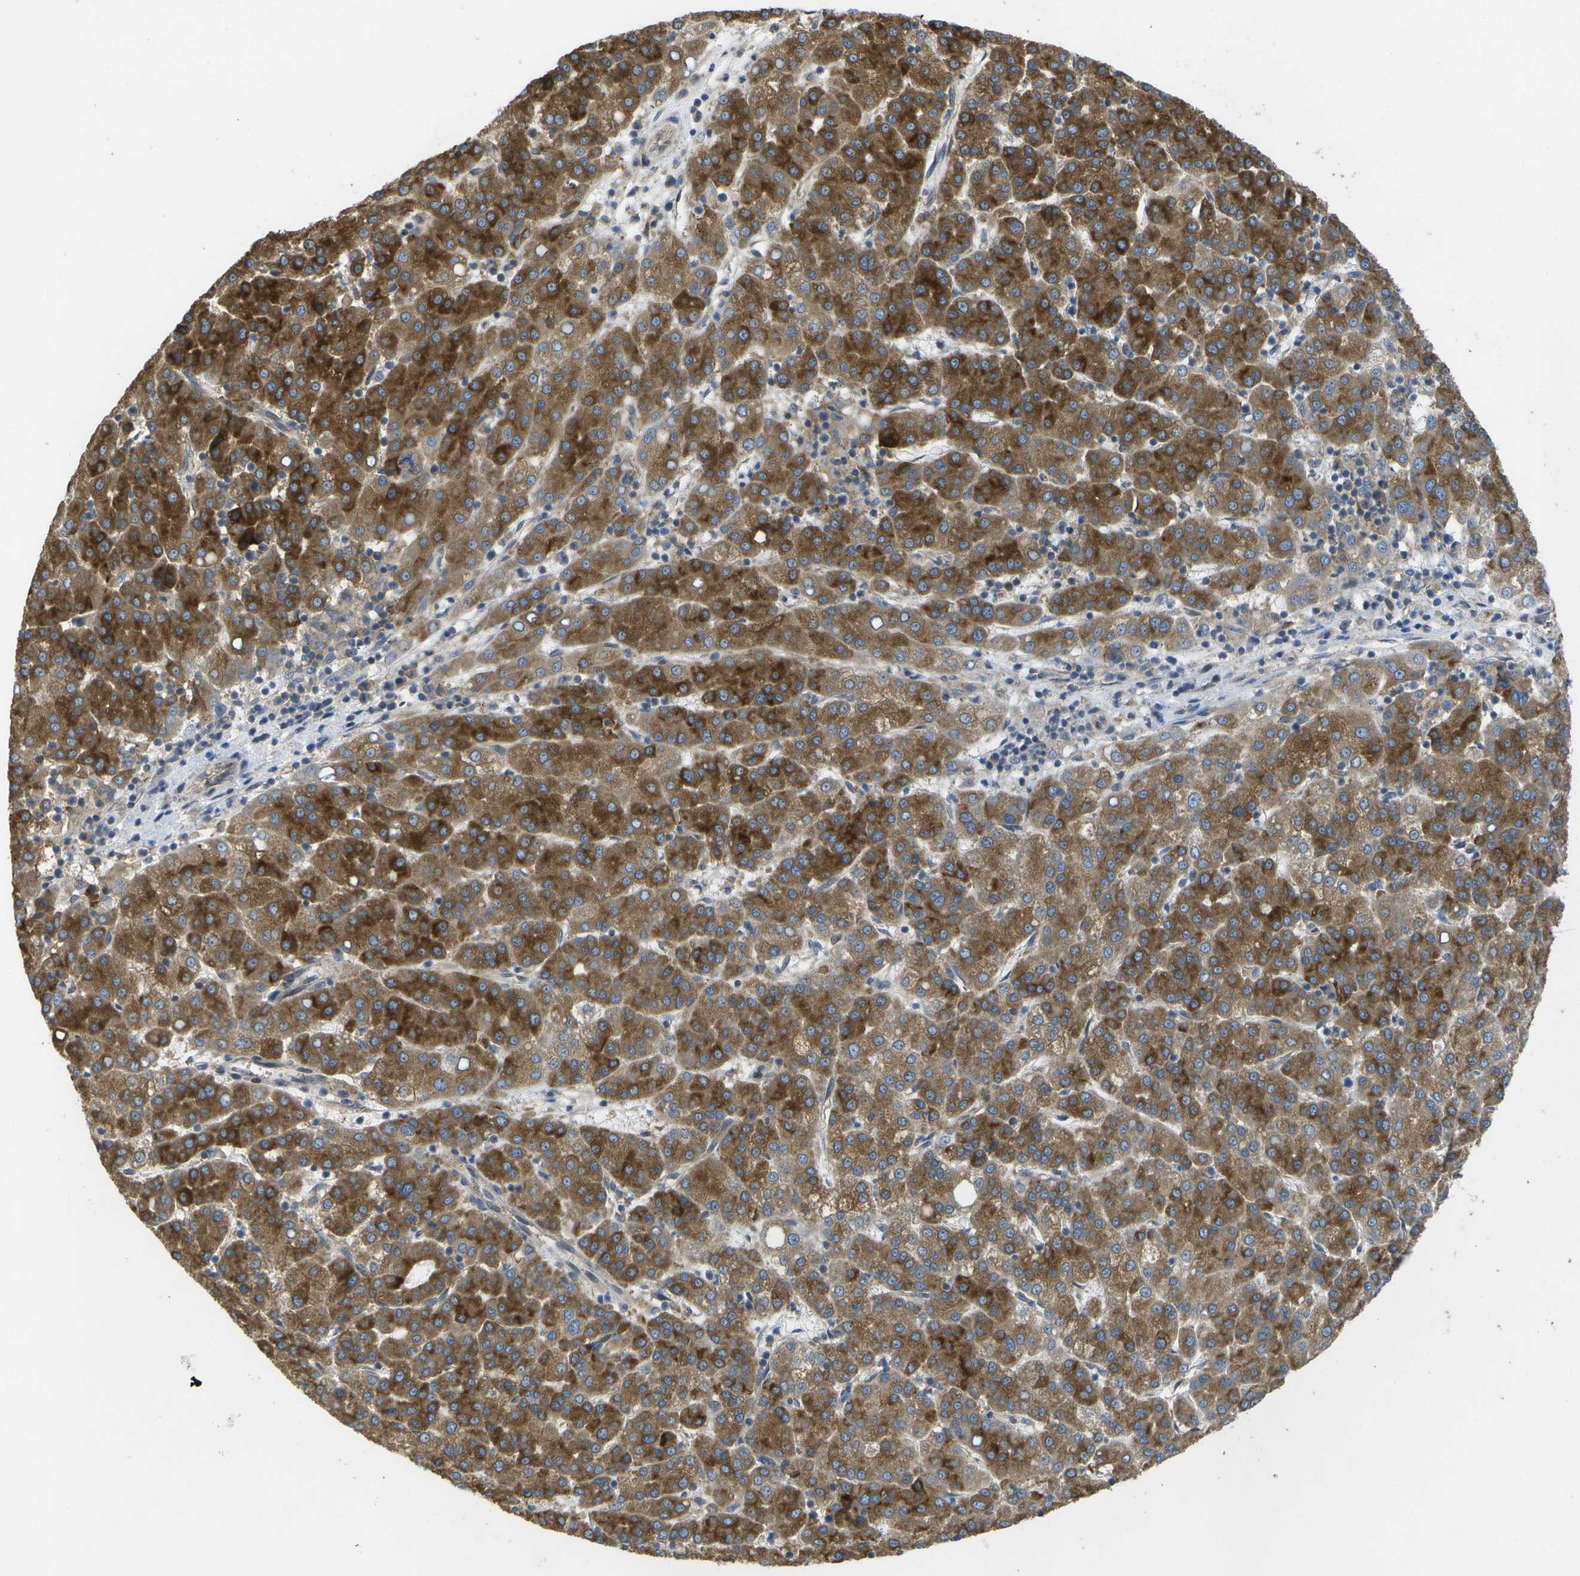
{"staining": {"intensity": "strong", "quantity": ">75%", "location": "cytoplasmic/membranous"}, "tissue": "liver cancer", "cell_type": "Tumor cells", "image_type": "cancer", "snomed": [{"axis": "morphology", "description": "Carcinoma, Hepatocellular, NOS"}, {"axis": "topography", "description": "Liver"}], "caption": "High-magnification brightfield microscopy of liver cancer (hepatocellular carcinoma) stained with DAB (brown) and counterstained with hematoxylin (blue). tumor cells exhibit strong cytoplasmic/membranous expression is present in approximately>75% of cells.", "gene": "DPM3", "patient": {"sex": "female", "age": 58}}